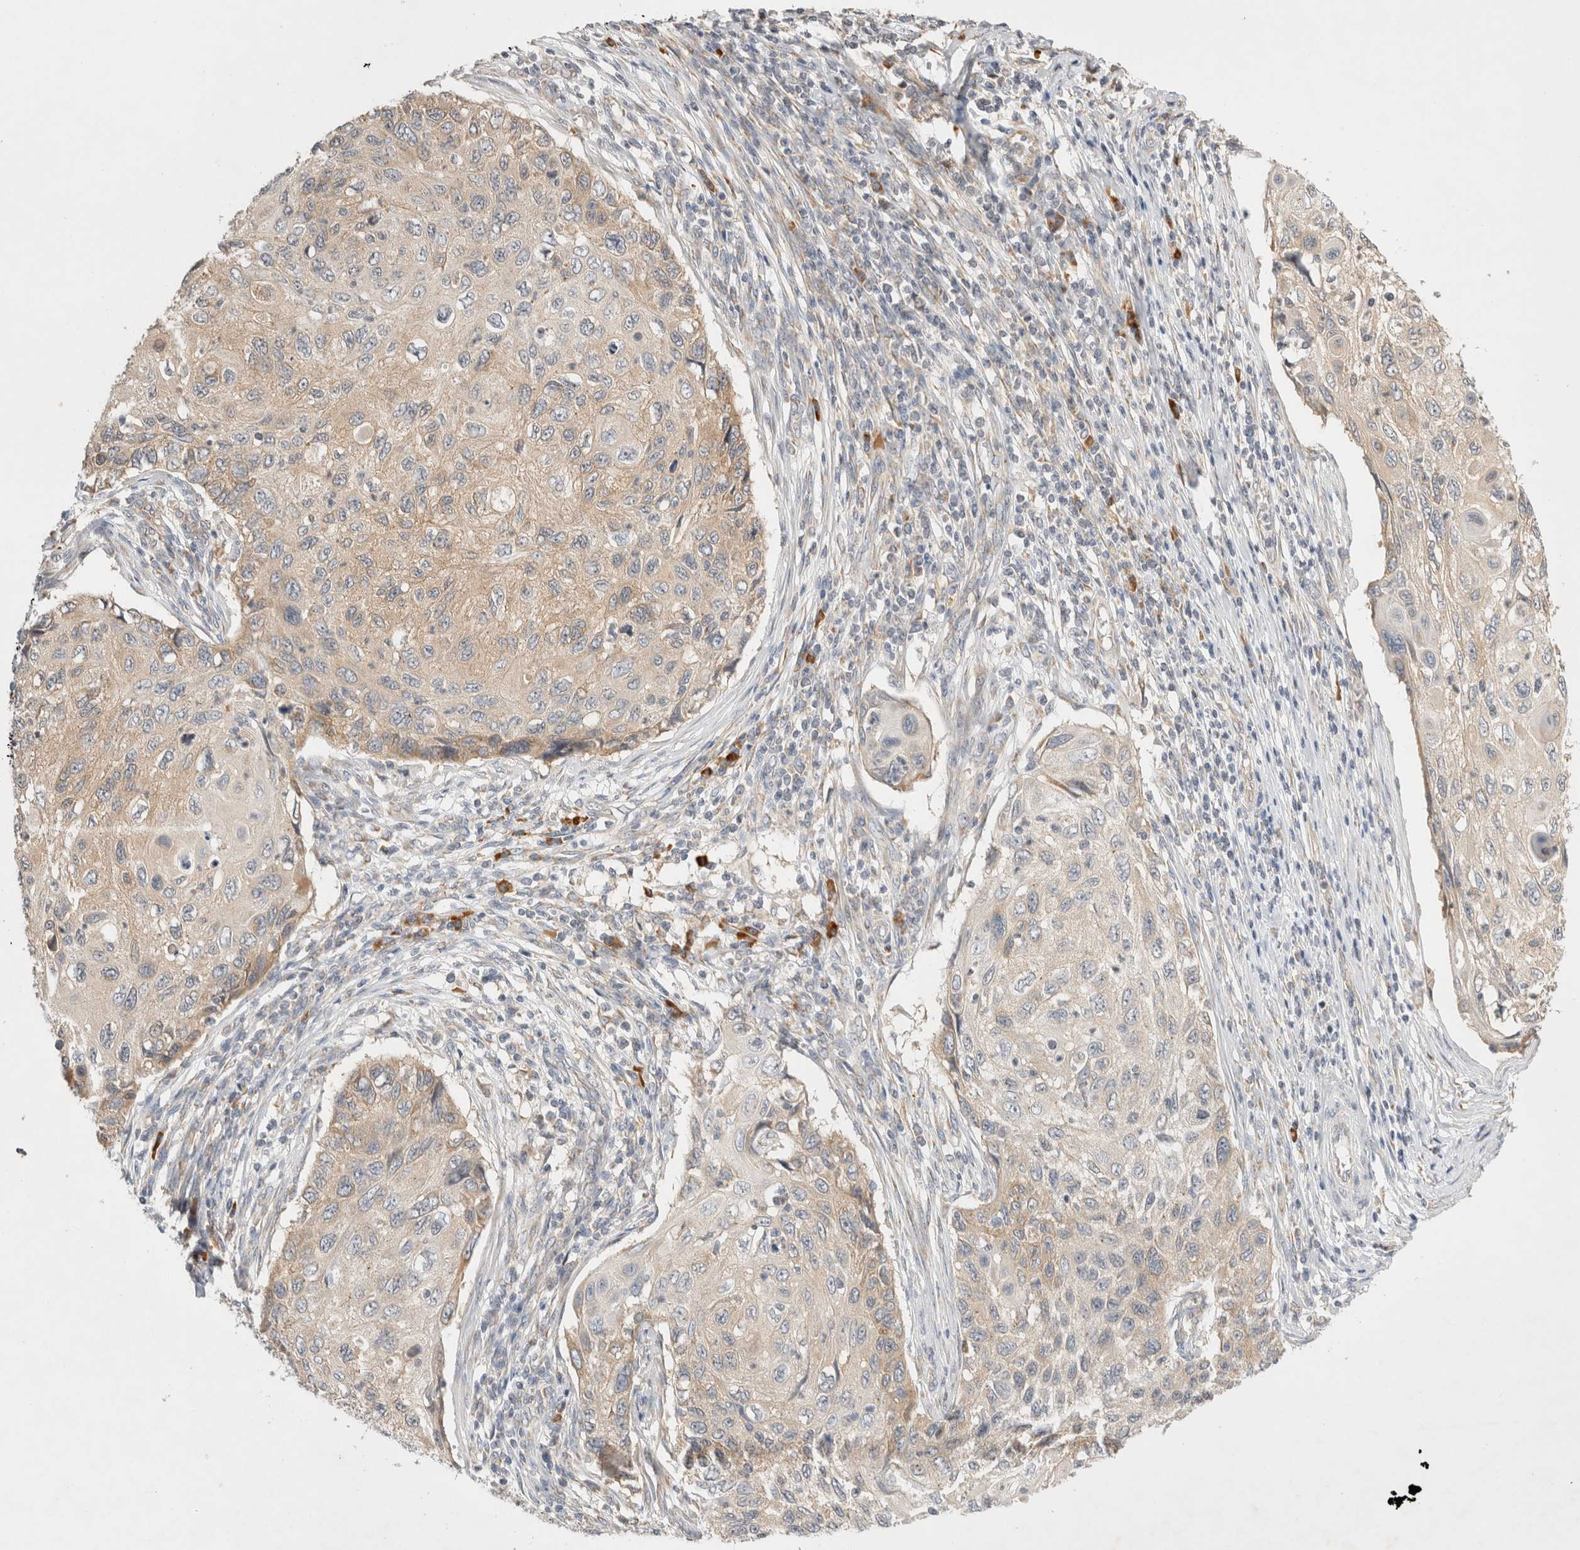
{"staining": {"intensity": "weak", "quantity": "<25%", "location": "cytoplasmic/membranous"}, "tissue": "cervical cancer", "cell_type": "Tumor cells", "image_type": "cancer", "snomed": [{"axis": "morphology", "description": "Squamous cell carcinoma, NOS"}, {"axis": "topography", "description": "Cervix"}], "caption": "Immunohistochemistry of cervical cancer displays no expression in tumor cells.", "gene": "NEDD4L", "patient": {"sex": "female", "age": 70}}